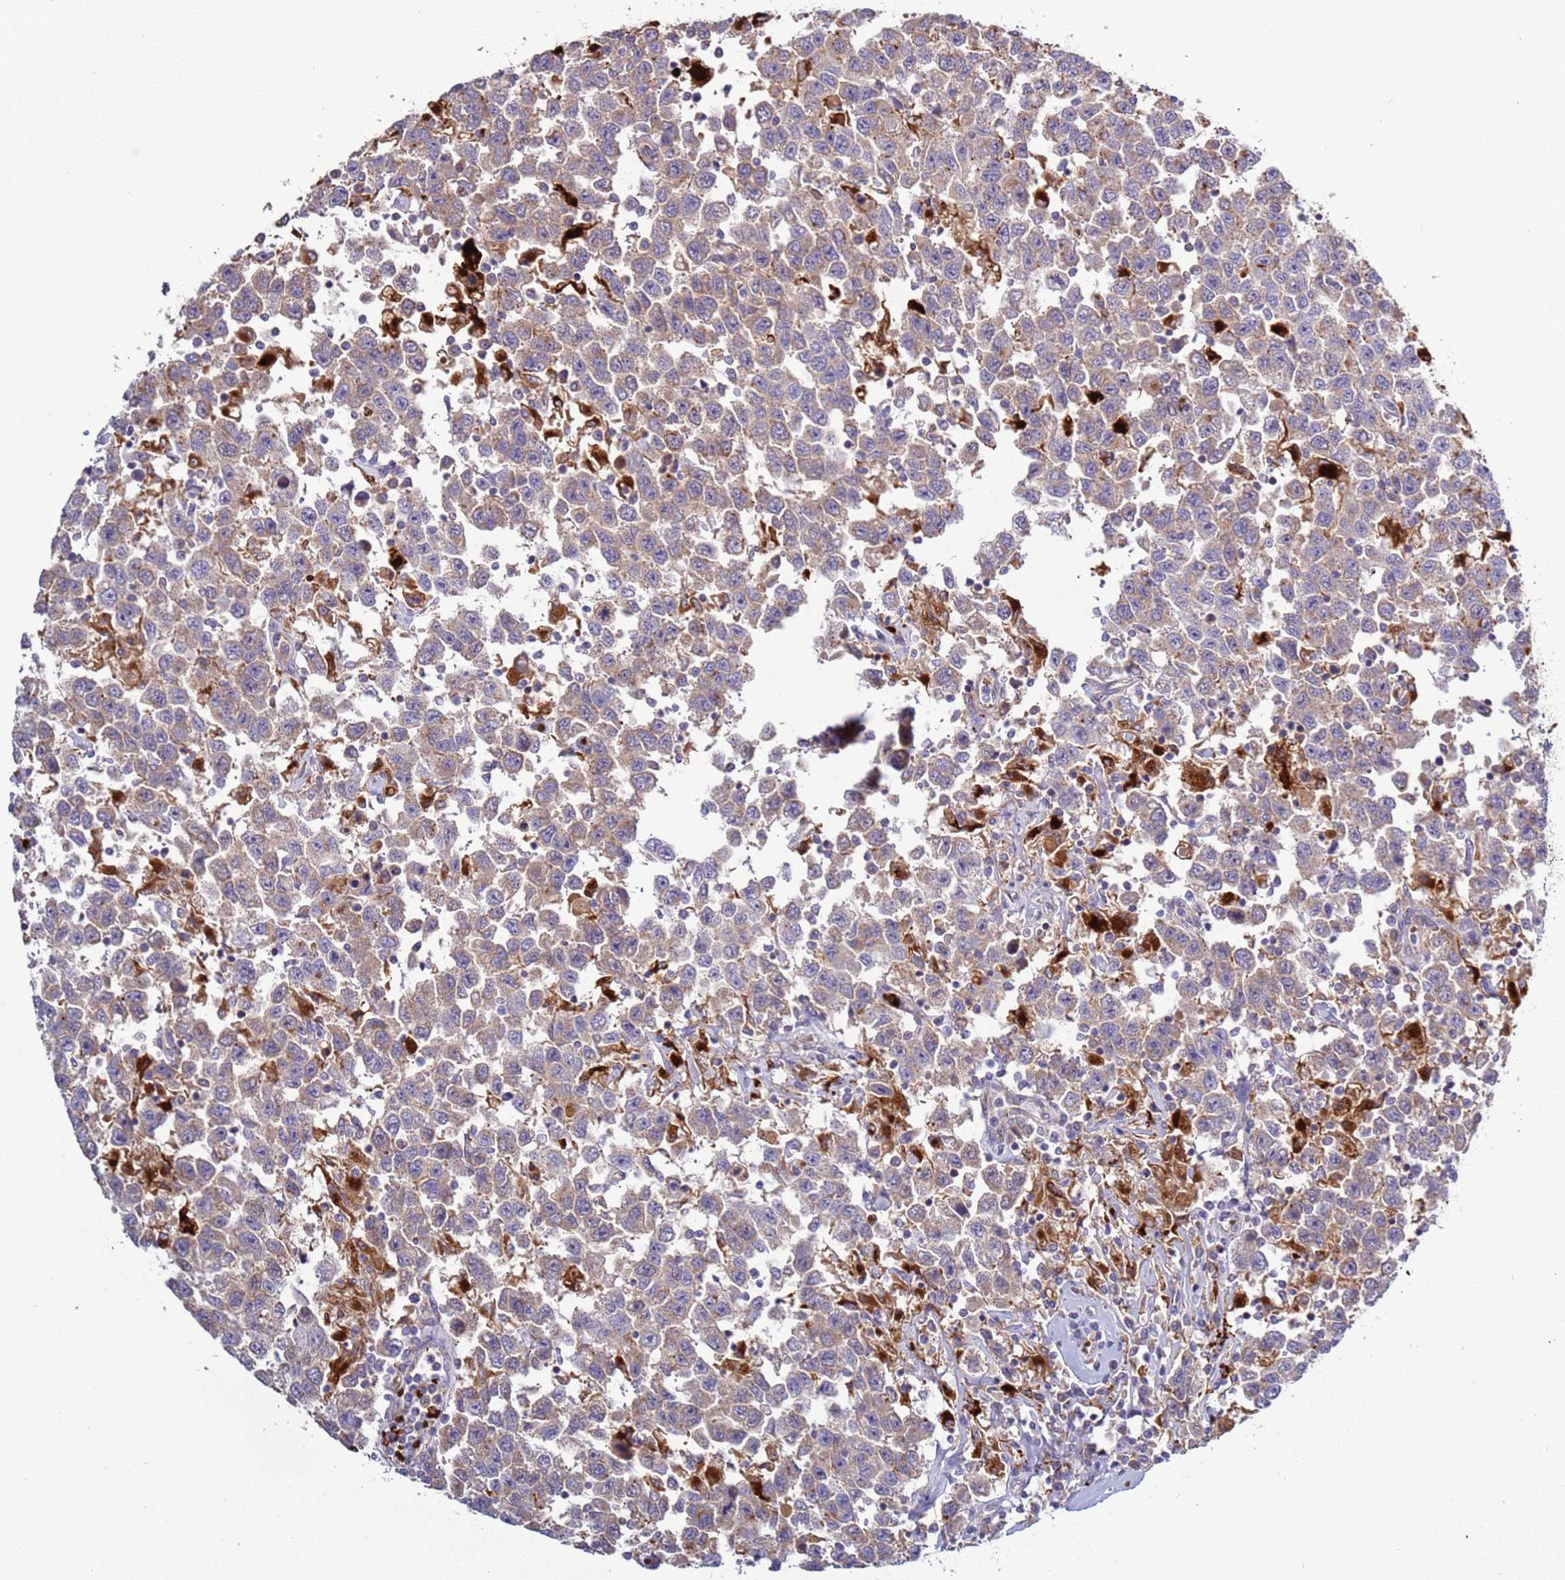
{"staining": {"intensity": "weak", "quantity": "25%-75%", "location": "cytoplasmic/membranous"}, "tissue": "testis cancer", "cell_type": "Tumor cells", "image_type": "cancer", "snomed": [{"axis": "morphology", "description": "Seminoma, NOS"}, {"axis": "topography", "description": "Testis"}], "caption": "The immunohistochemical stain labels weak cytoplasmic/membranous staining in tumor cells of seminoma (testis) tissue. (brown staining indicates protein expression, while blue staining denotes nuclei).", "gene": "VPS36", "patient": {"sex": "male", "age": 41}}